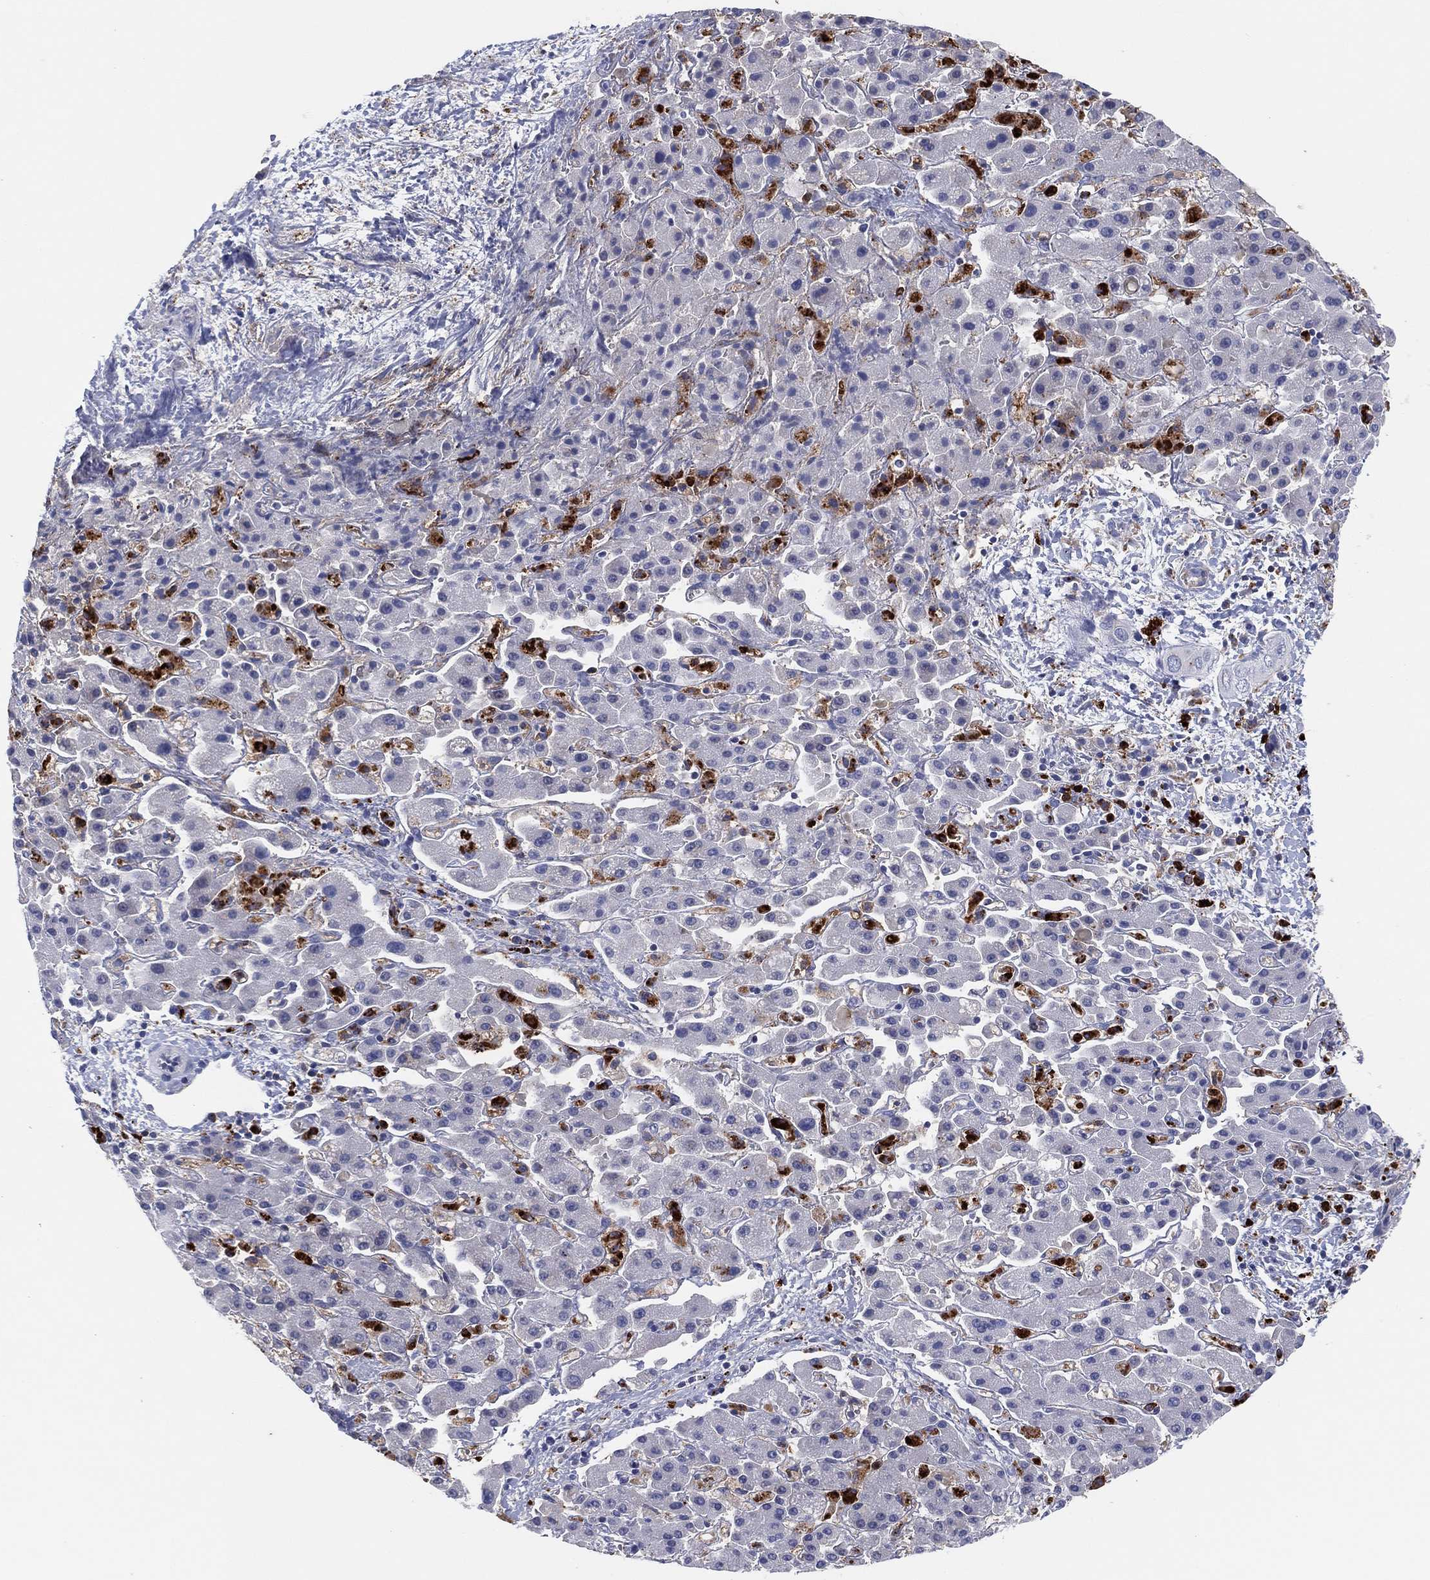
{"staining": {"intensity": "negative", "quantity": "none", "location": "none"}, "tissue": "liver cancer", "cell_type": "Tumor cells", "image_type": "cancer", "snomed": [{"axis": "morphology", "description": "Cholangiocarcinoma"}, {"axis": "topography", "description": "Liver"}], "caption": "Immunohistochemical staining of liver cancer (cholangiocarcinoma) reveals no significant staining in tumor cells.", "gene": "PLAC8", "patient": {"sex": "female", "age": 52}}